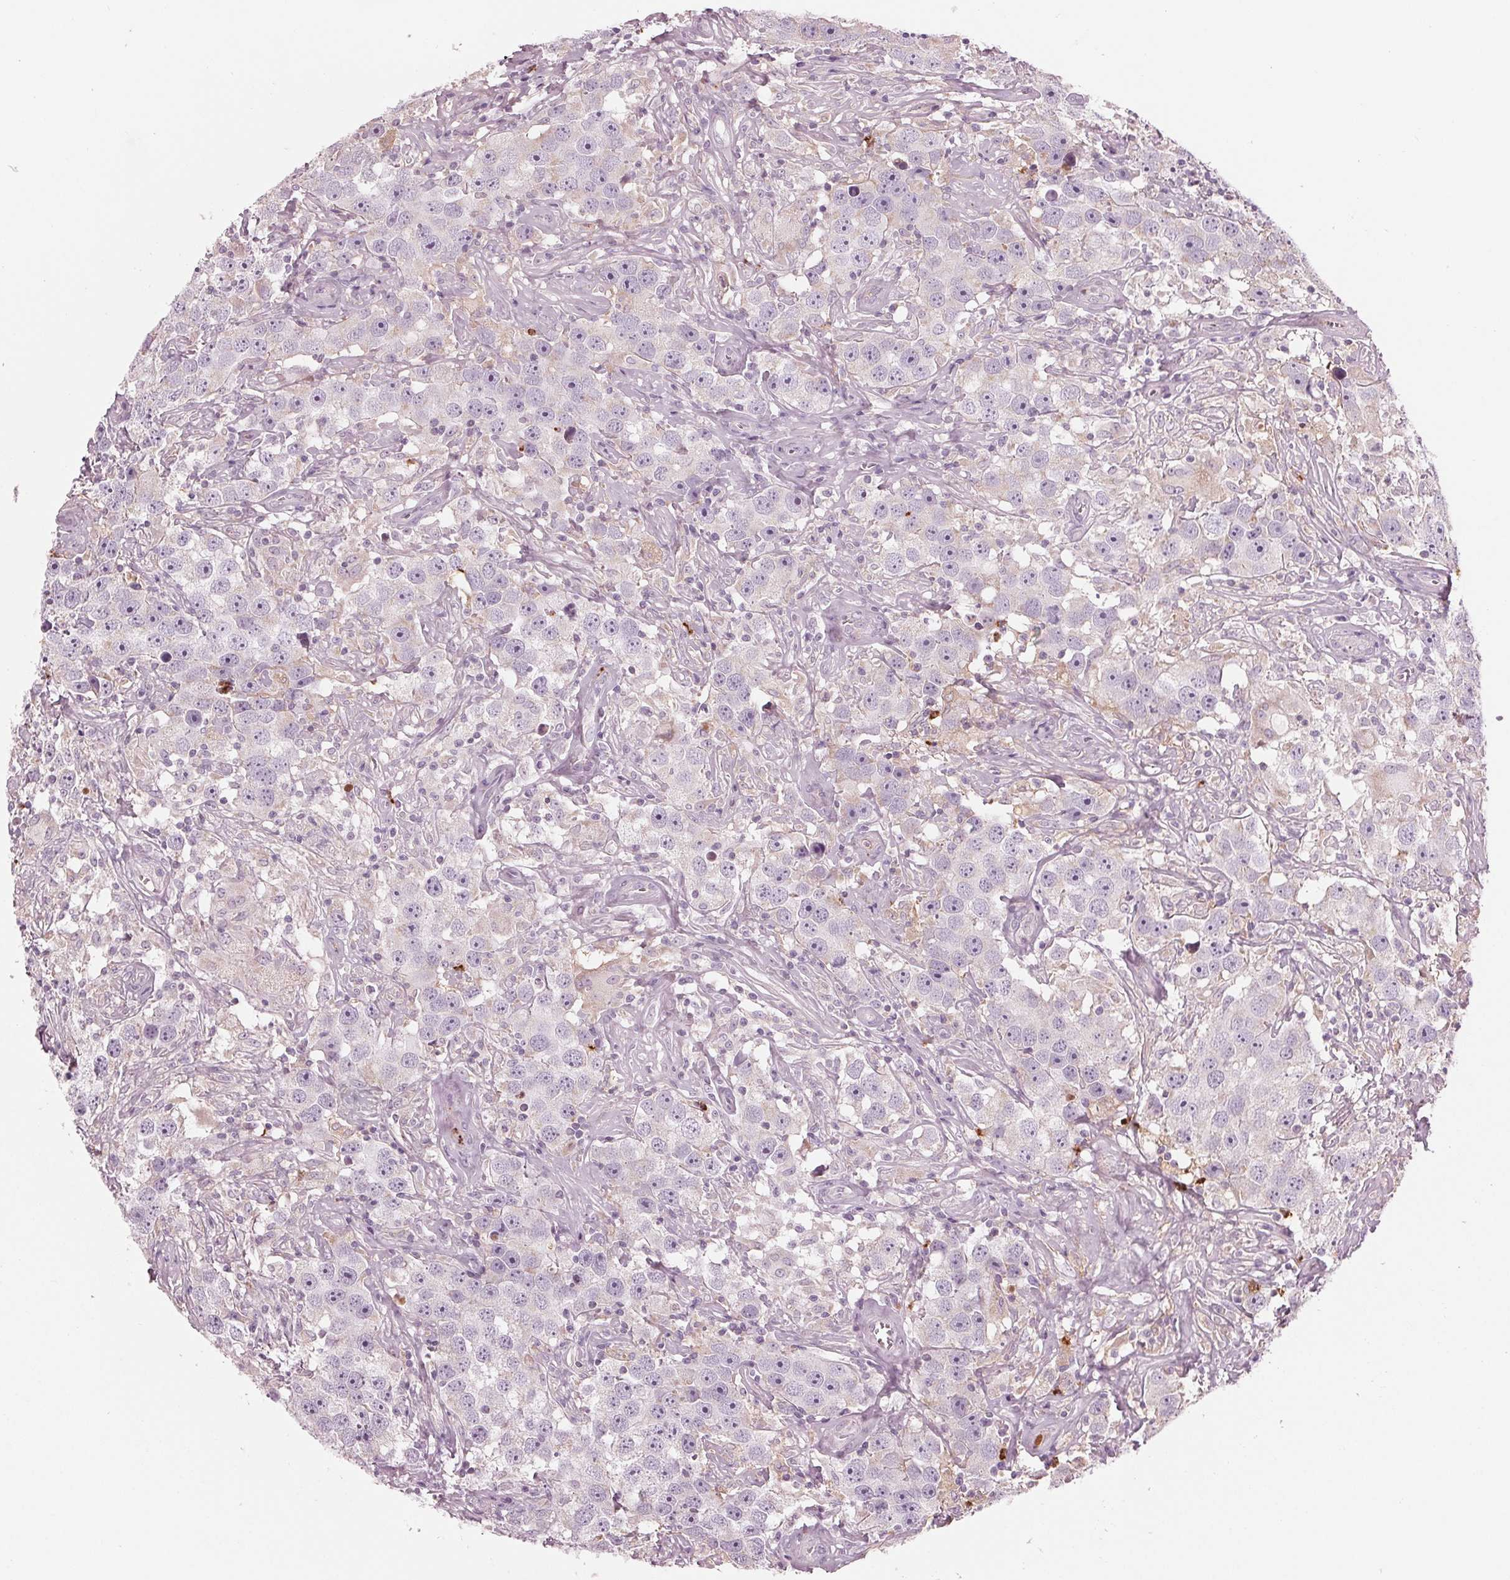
{"staining": {"intensity": "negative", "quantity": "none", "location": "none"}, "tissue": "testis cancer", "cell_type": "Tumor cells", "image_type": "cancer", "snomed": [{"axis": "morphology", "description": "Seminoma, NOS"}, {"axis": "topography", "description": "Testis"}], "caption": "The micrograph demonstrates no staining of tumor cells in testis cancer.", "gene": "CLN6", "patient": {"sex": "male", "age": 49}}